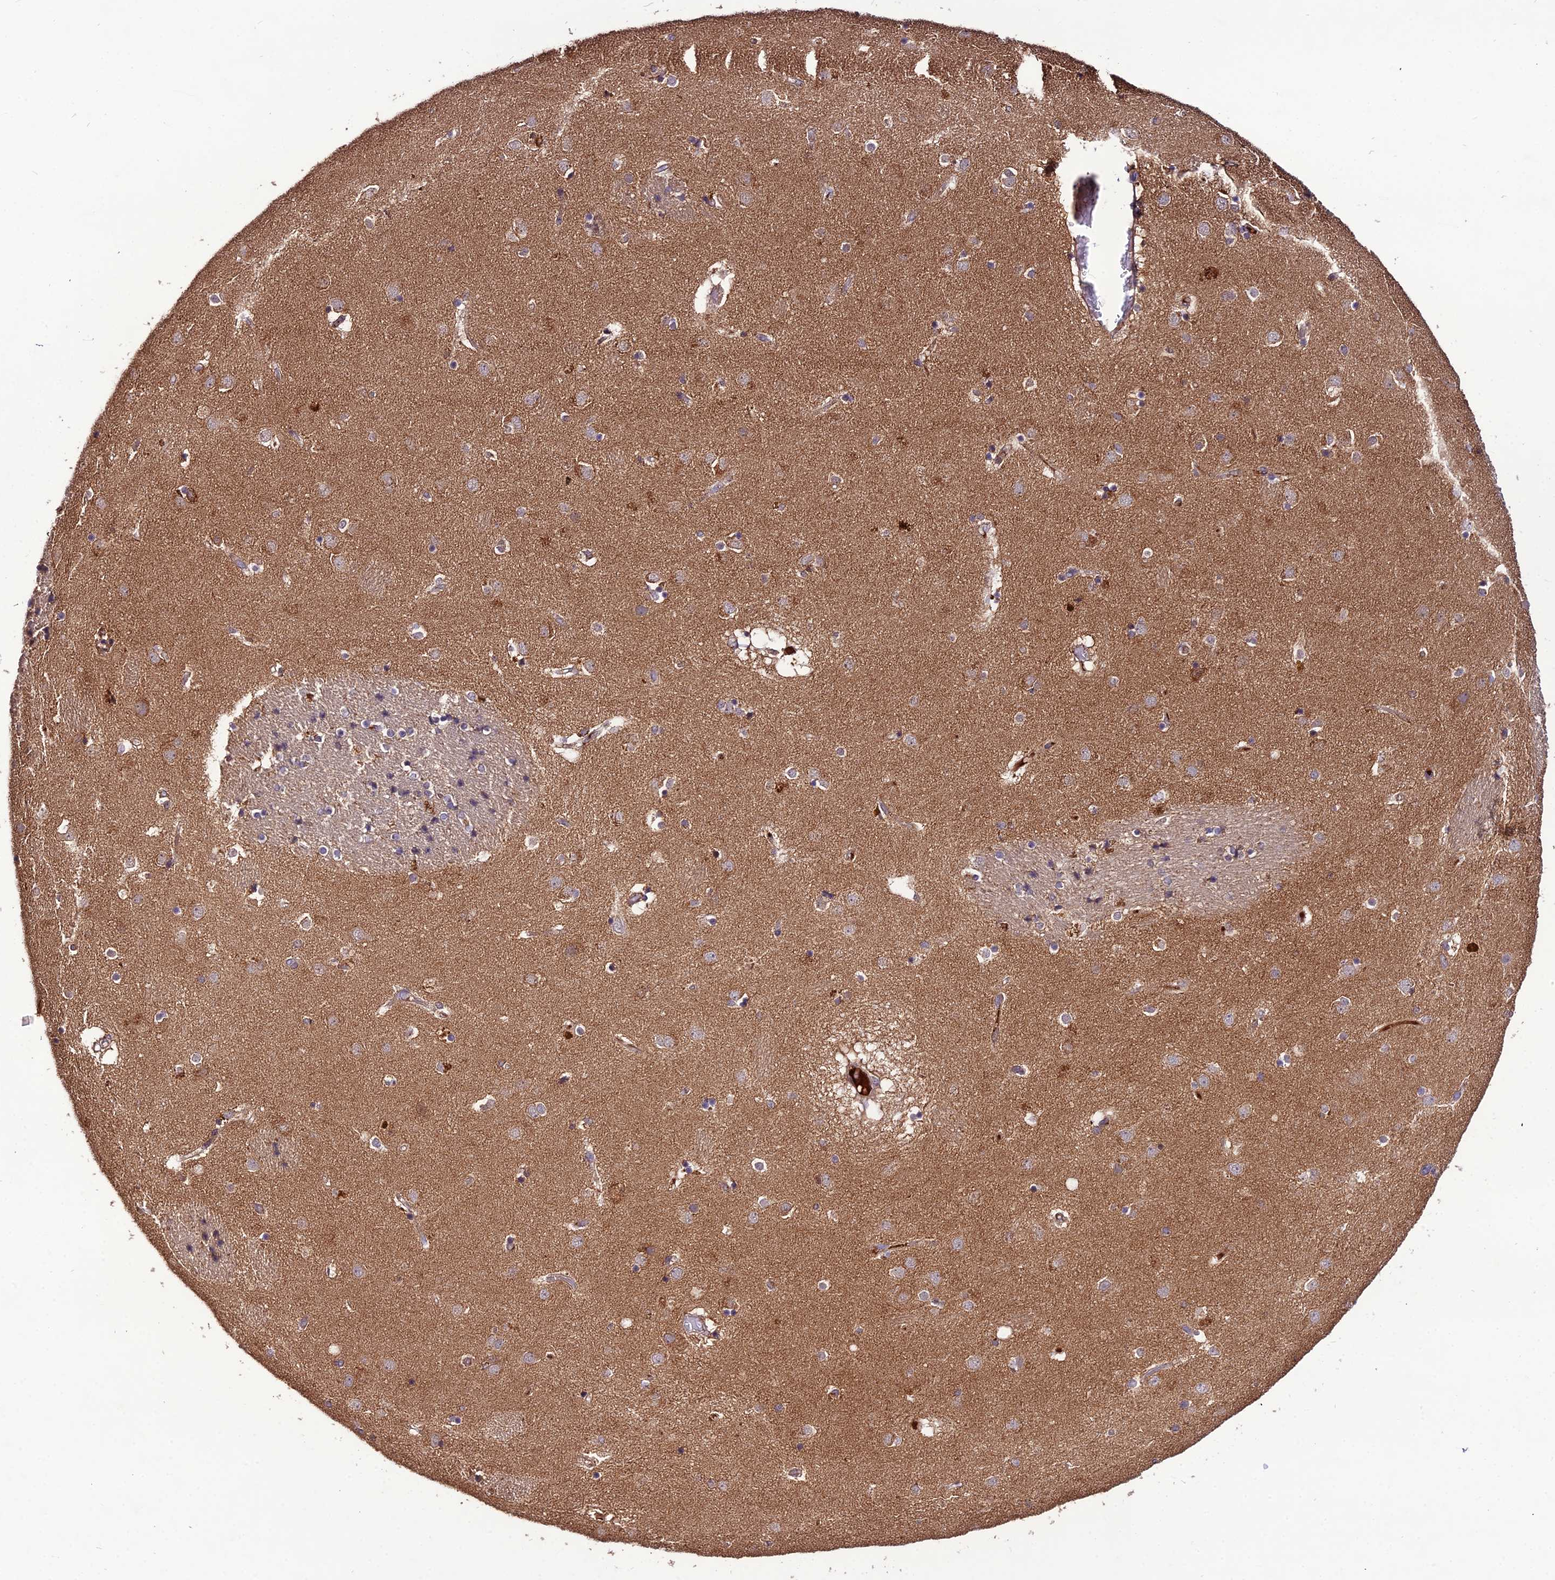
{"staining": {"intensity": "negative", "quantity": "none", "location": "none"}, "tissue": "caudate", "cell_type": "Glial cells", "image_type": "normal", "snomed": [{"axis": "morphology", "description": "Normal tissue, NOS"}, {"axis": "topography", "description": "Lateral ventricle wall"}], "caption": "This histopathology image is of normal caudate stained with immunohistochemistry to label a protein in brown with the nuclei are counter-stained blue. There is no expression in glial cells.", "gene": "KCTD16", "patient": {"sex": "male", "age": 70}}